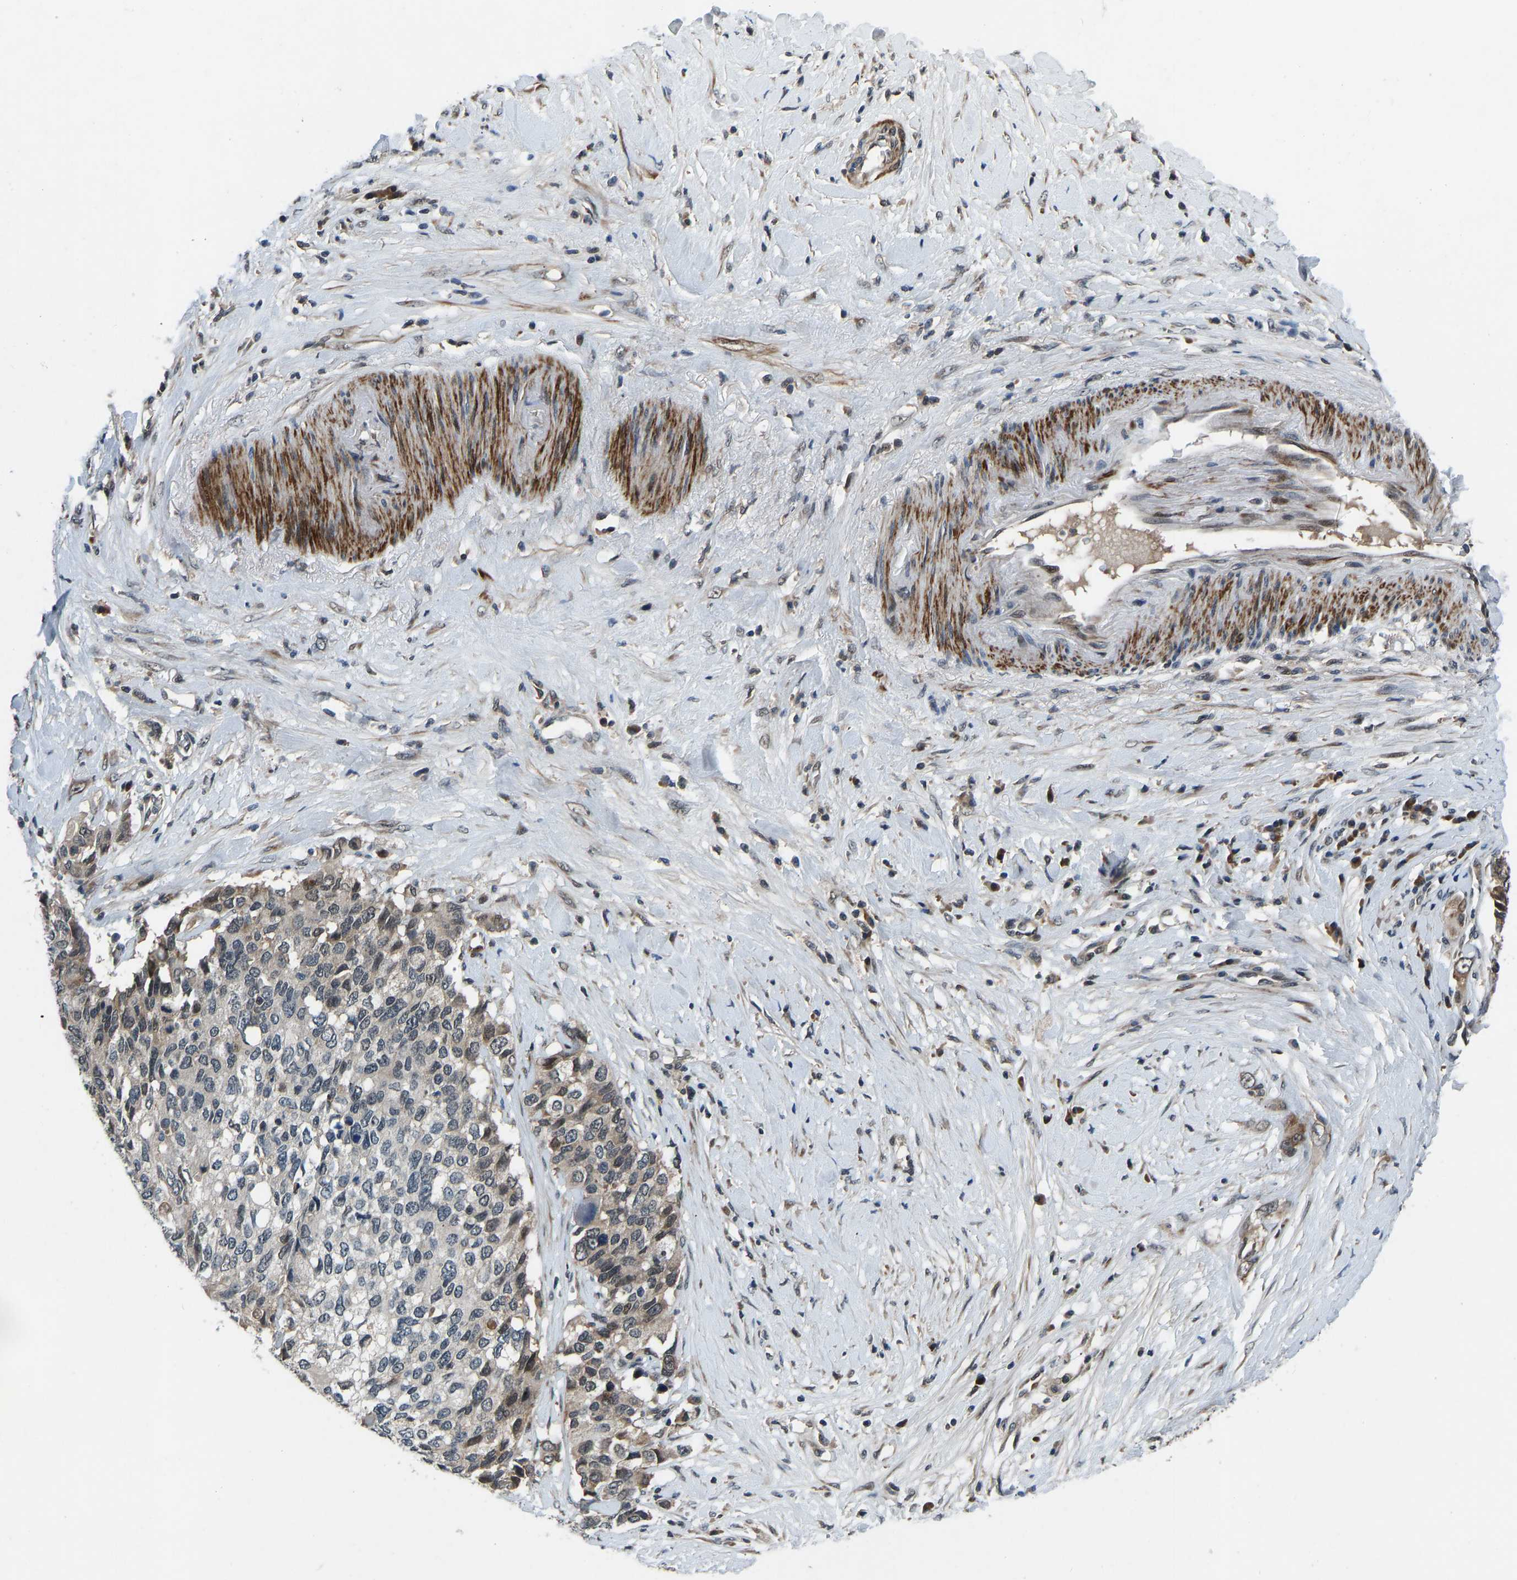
{"staining": {"intensity": "moderate", "quantity": "<25%", "location": "cytoplasmic/membranous"}, "tissue": "pancreatic cancer", "cell_type": "Tumor cells", "image_type": "cancer", "snomed": [{"axis": "morphology", "description": "Adenocarcinoma, NOS"}, {"axis": "topography", "description": "Pancreas"}], "caption": "An immunohistochemistry (IHC) image of neoplastic tissue is shown. Protein staining in brown labels moderate cytoplasmic/membranous positivity in pancreatic cancer within tumor cells.", "gene": "RLIM", "patient": {"sex": "female", "age": 56}}